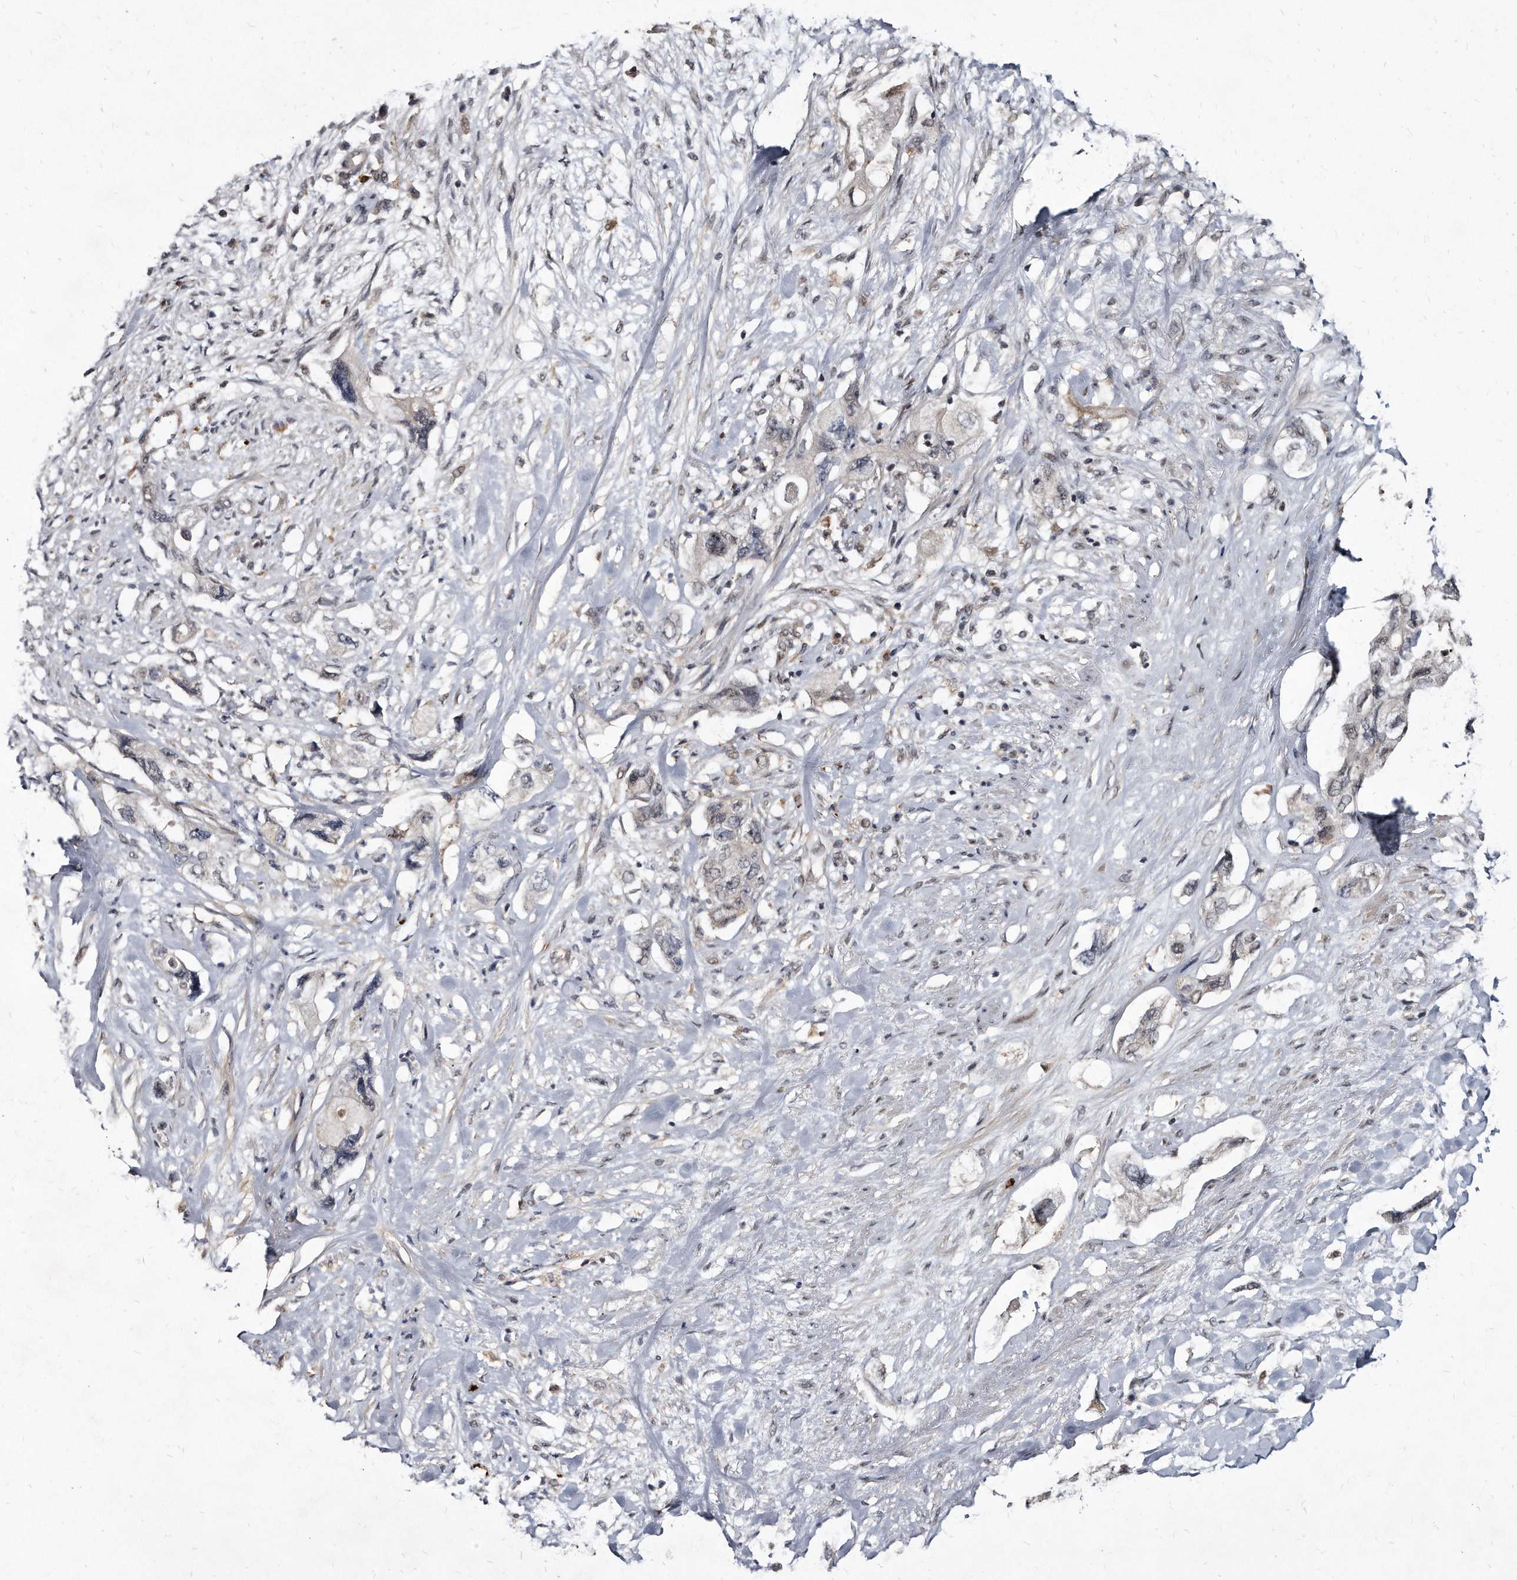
{"staining": {"intensity": "negative", "quantity": "none", "location": "none"}, "tissue": "pancreatic cancer", "cell_type": "Tumor cells", "image_type": "cancer", "snomed": [{"axis": "morphology", "description": "Adenocarcinoma, NOS"}, {"axis": "topography", "description": "Pancreas"}], "caption": "This is an immunohistochemistry (IHC) image of human pancreatic cancer. There is no staining in tumor cells.", "gene": "KLHDC3", "patient": {"sex": "female", "age": 73}}